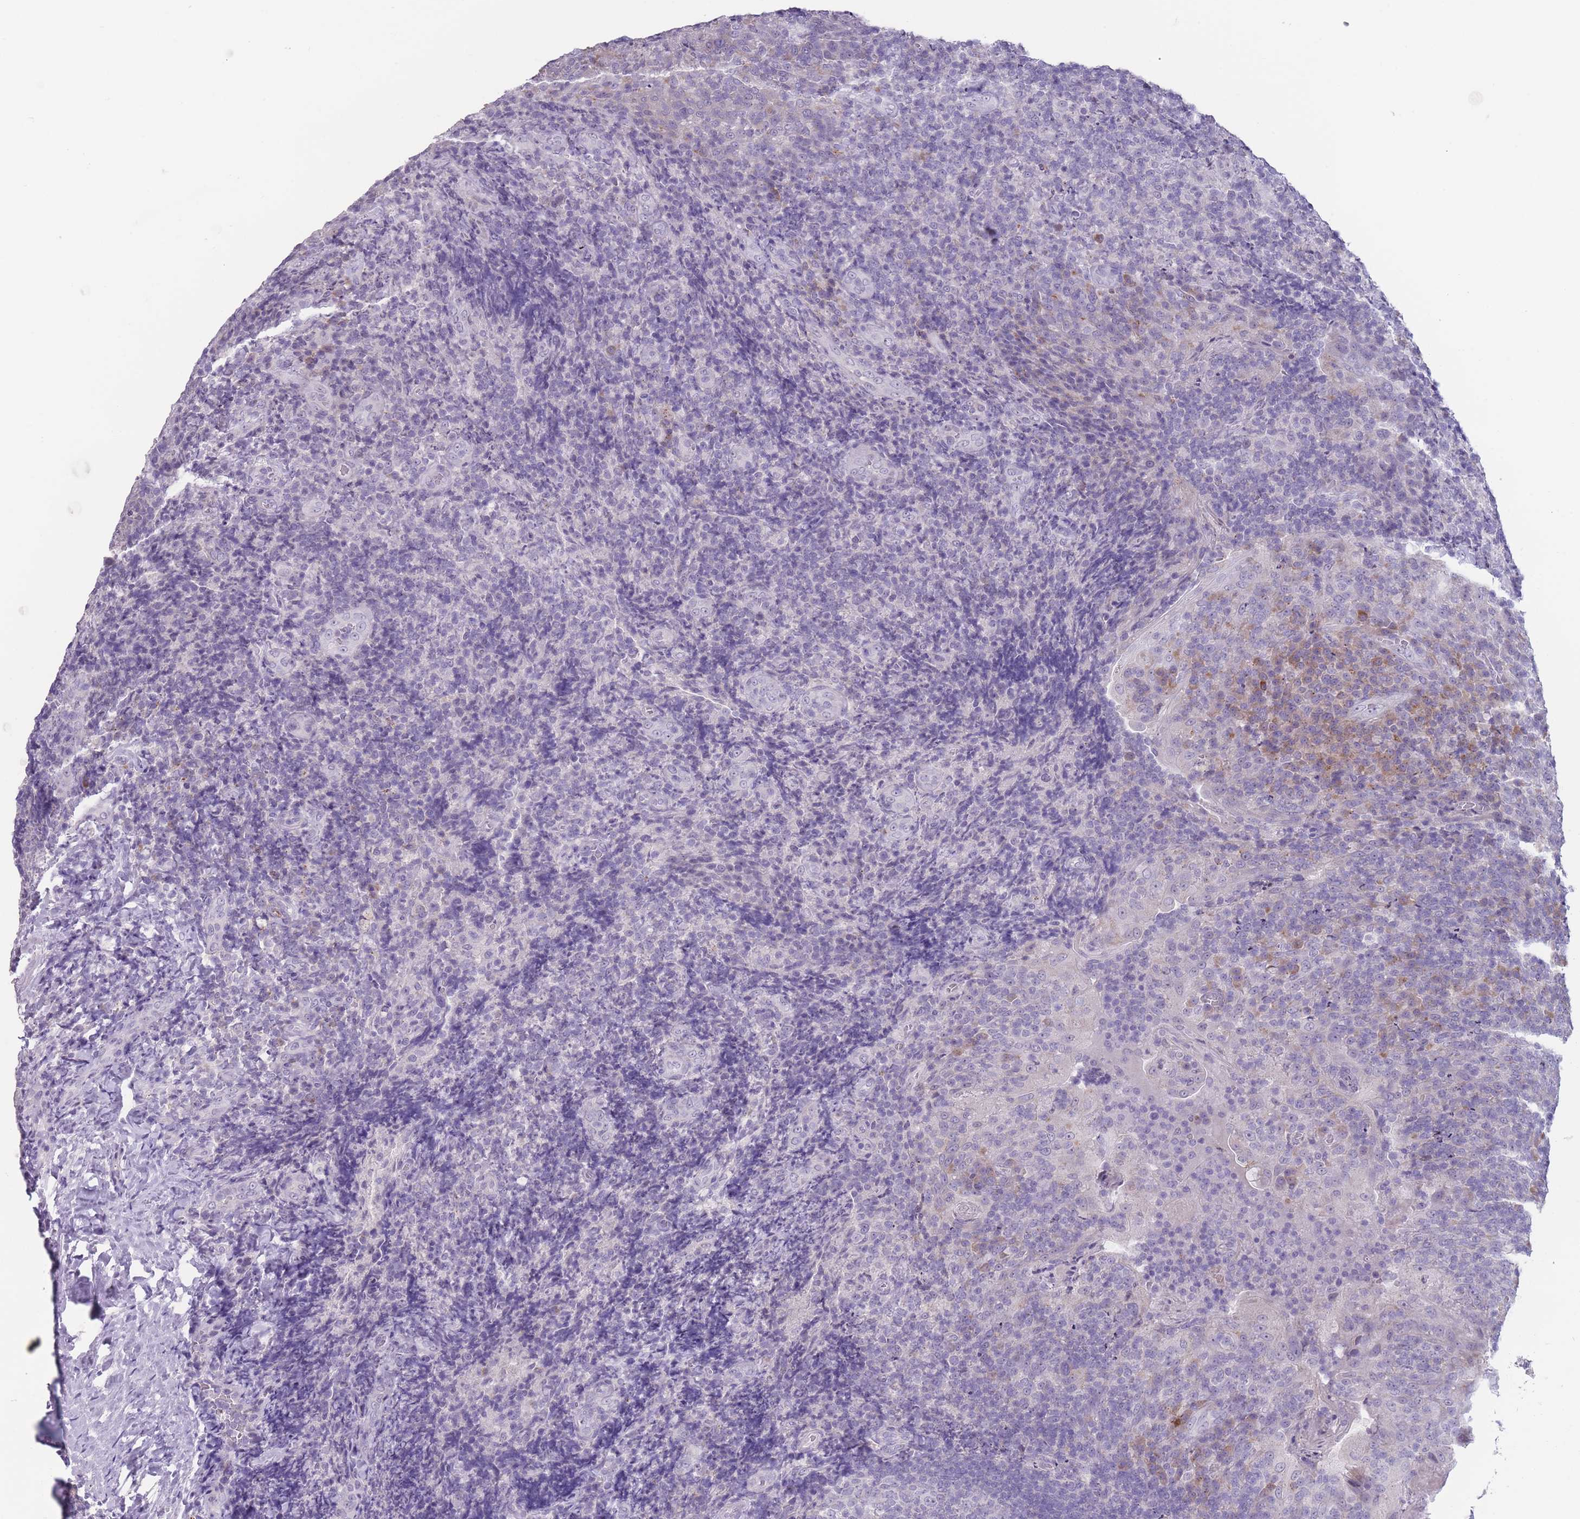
{"staining": {"intensity": "weak", "quantity": "<25%", "location": "cytoplasmic/membranous"}, "tissue": "tonsil", "cell_type": "Germinal center cells", "image_type": "normal", "snomed": [{"axis": "morphology", "description": "Normal tissue, NOS"}, {"axis": "topography", "description": "Tonsil"}], "caption": "The IHC photomicrograph has no significant positivity in germinal center cells of tonsil.", "gene": "PAIP2B", "patient": {"sex": "male", "age": 17}}